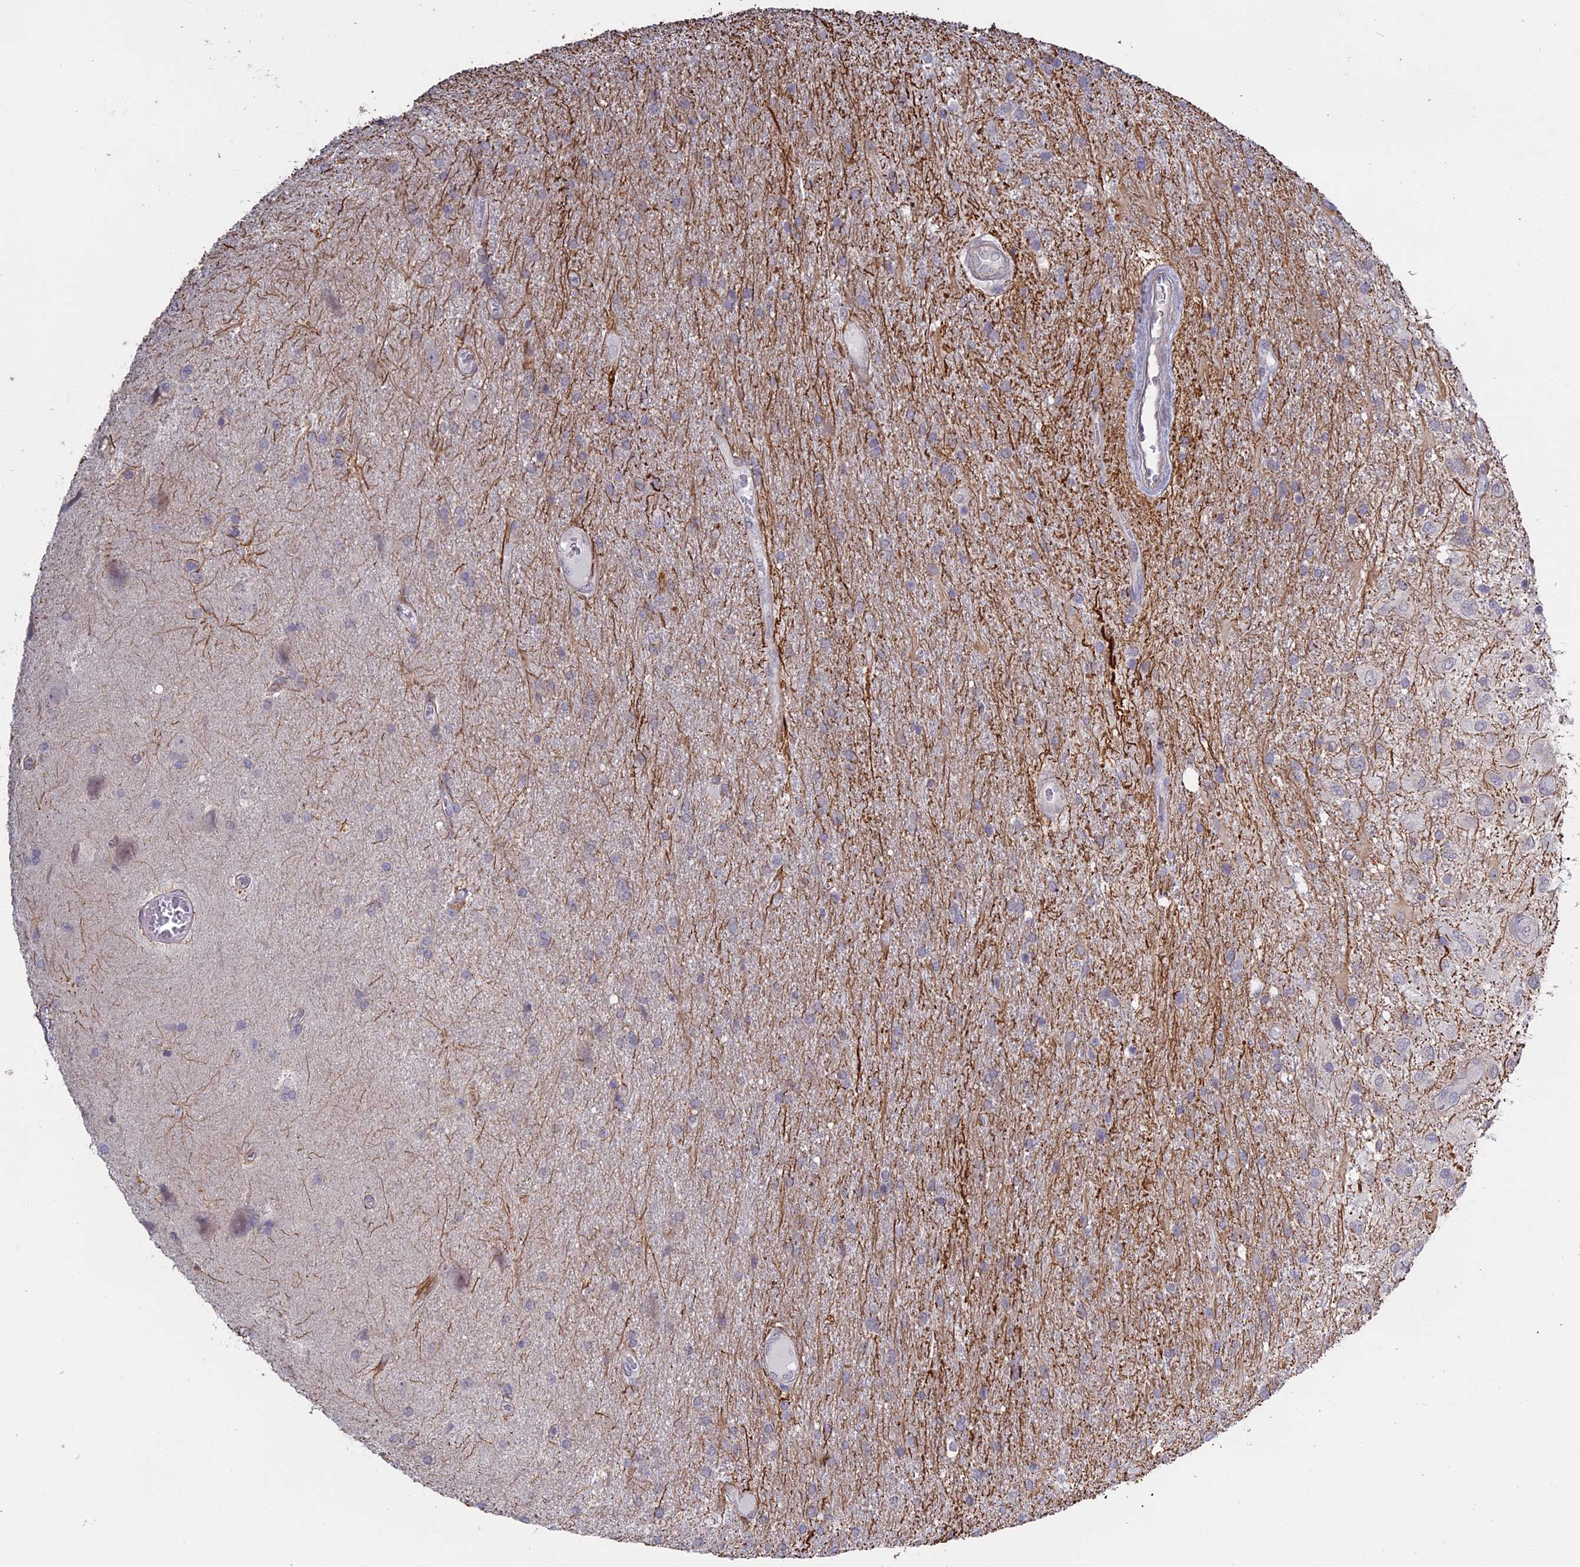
{"staining": {"intensity": "negative", "quantity": "none", "location": "none"}, "tissue": "glioma", "cell_type": "Tumor cells", "image_type": "cancer", "snomed": [{"axis": "morphology", "description": "Glioma, malignant, Low grade"}, {"axis": "topography", "description": "Brain"}], "caption": "Human glioma stained for a protein using immunohistochemistry displays no staining in tumor cells.", "gene": "MYO5B", "patient": {"sex": "male", "age": 66}}